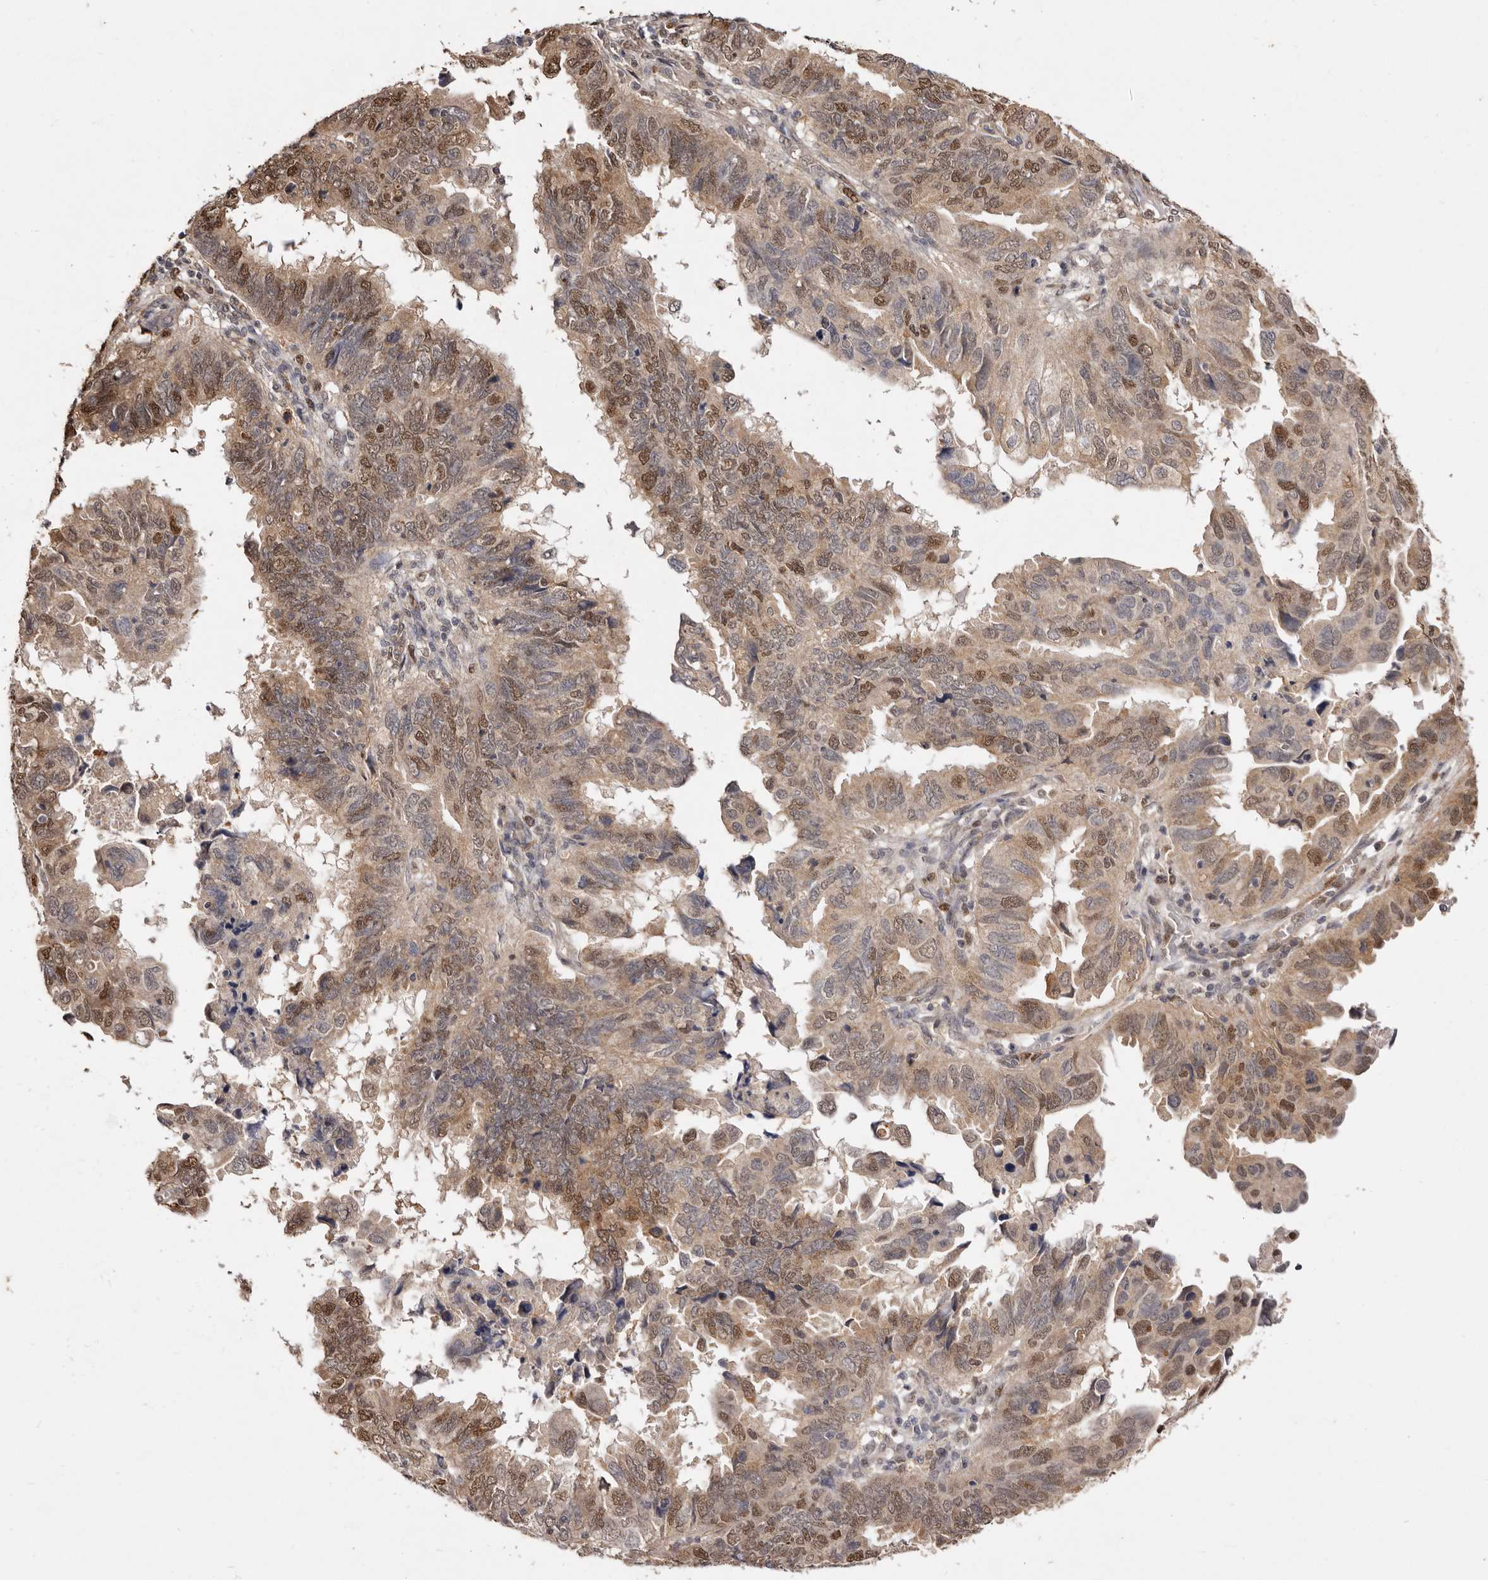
{"staining": {"intensity": "moderate", "quantity": ">75%", "location": "nuclear"}, "tissue": "endometrial cancer", "cell_type": "Tumor cells", "image_type": "cancer", "snomed": [{"axis": "morphology", "description": "Adenocarcinoma, NOS"}, {"axis": "topography", "description": "Uterus"}], "caption": "IHC of adenocarcinoma (endometrial) demonstrates medium levels of moderate nuclear staining in about >75% of tumor cells.", "gene": "NOTCH1", "patient": {"sex": "female", "age": 77}}